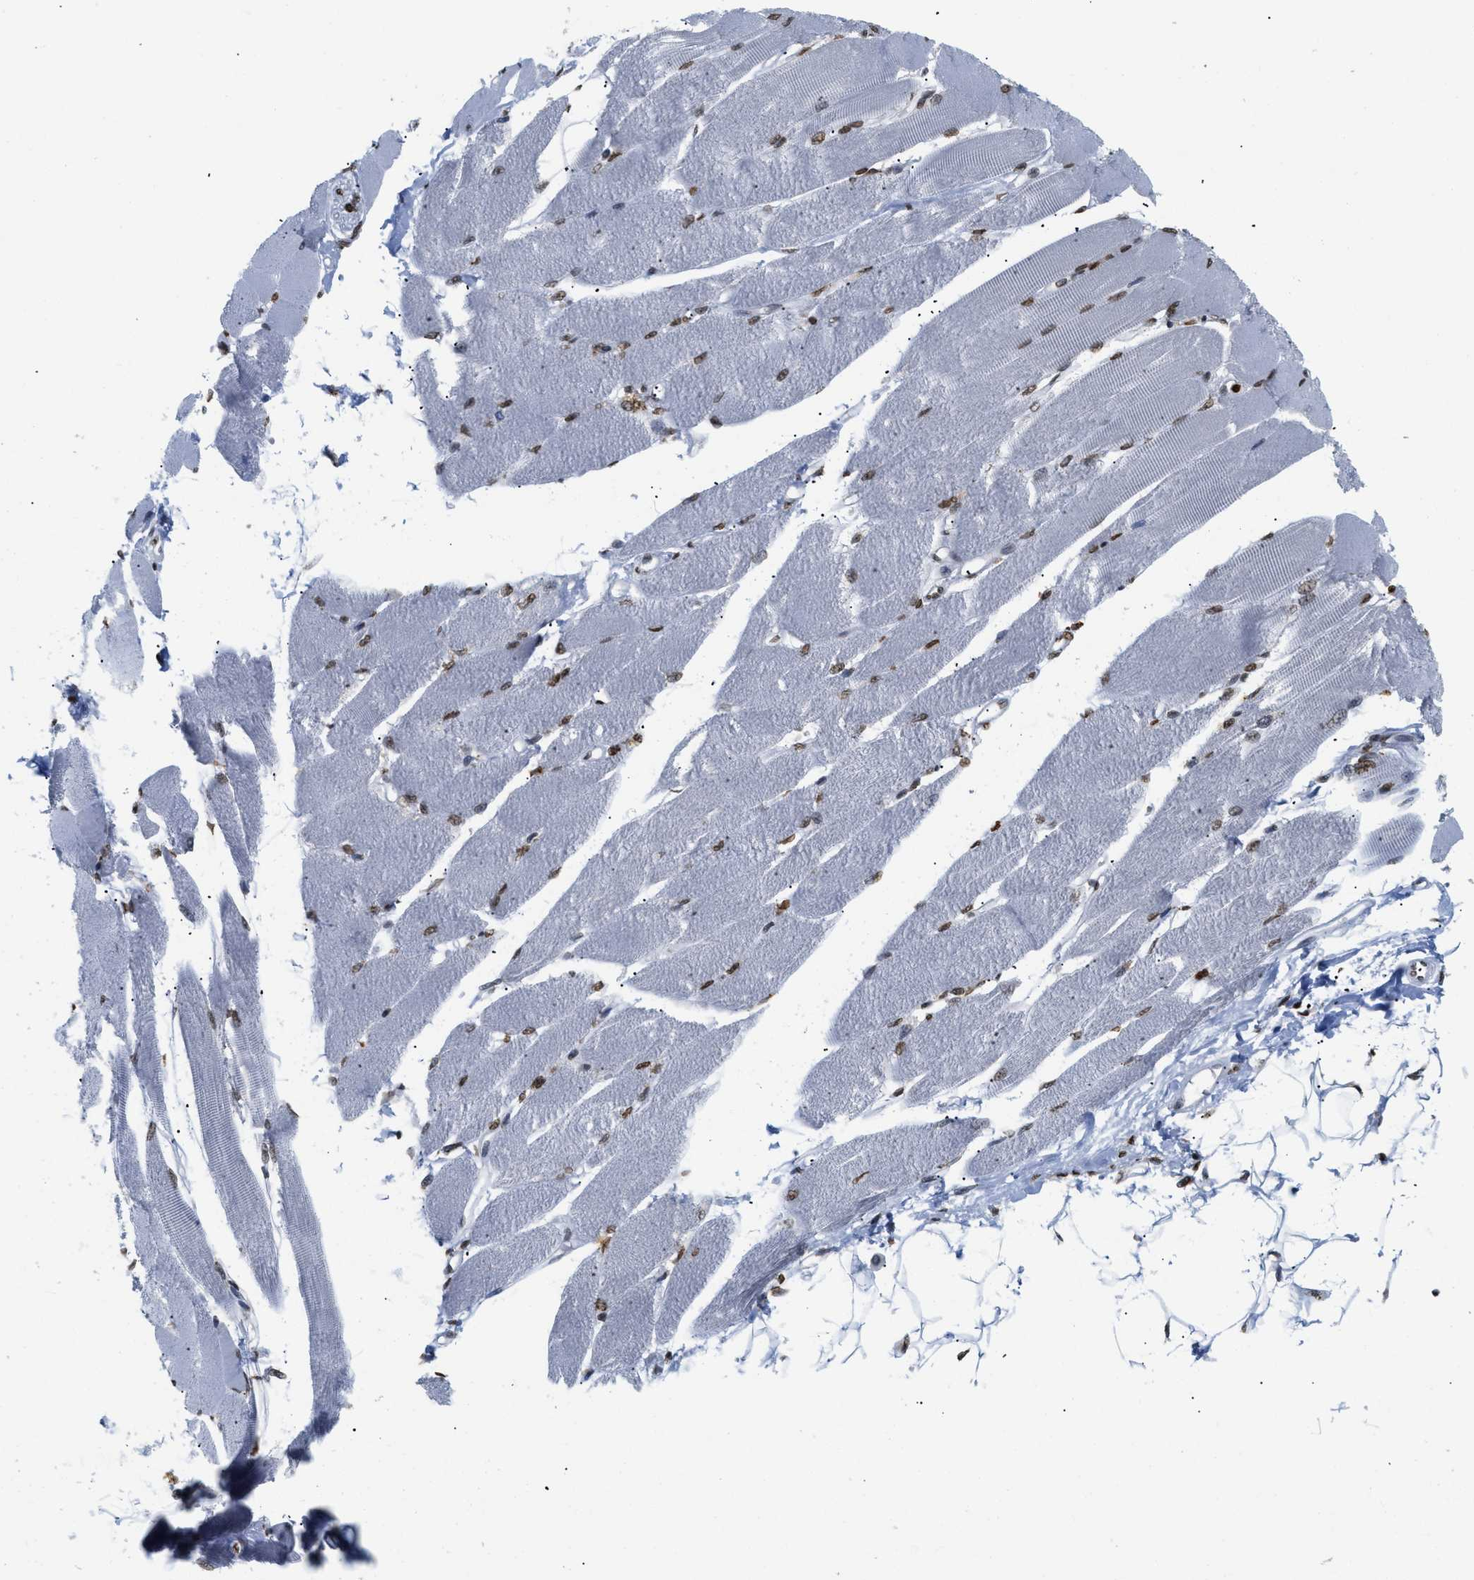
{"staining": {"intensity": "moderate", "quantity": ">75%", "location": "nuclear"}, "tissue": "skeletal muscle", "cell_type": "Myocytes", "image_type": "normal", "snomed": [{"axis": "morphology", "description": "Normal tissue, NOS"}, {"axis": "topography", "description": "Skeletal muscle"}, {"axis": "topography", "description": "Peripheral nerve tissue"}], "caption": "Immunohistochemical staining of normal human skeletal muscle reveals medium levels of moderate nuclear staining in about >75% of myocytes.", "gene": "HMGN2", "patient": {"sex": "female", "age": 84}}